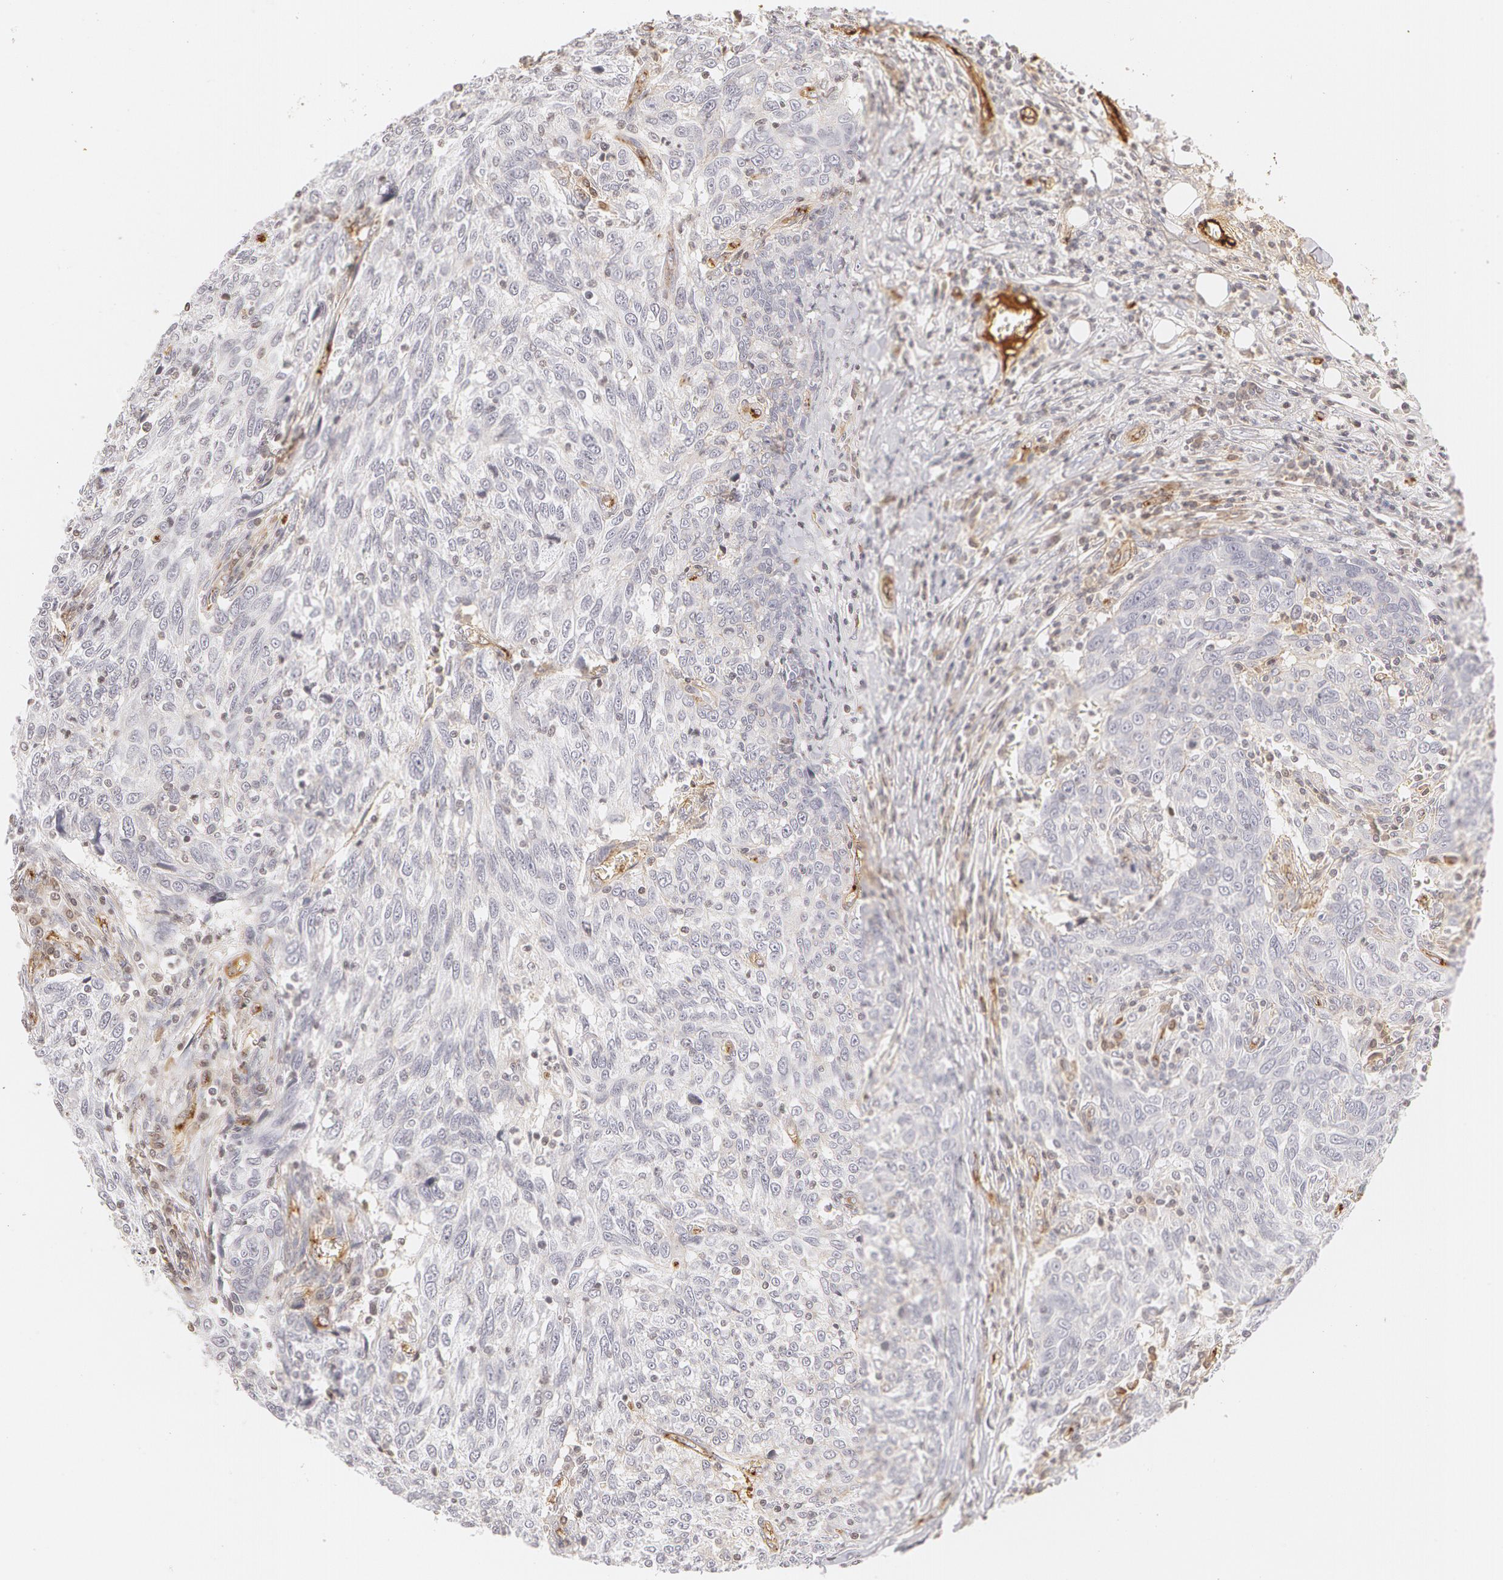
{"staining": {"intensity": "negative", "quantity": "none", "location": "none"}, "tissue": "breast cancer", "cell_type": "Tumor cells", "image_type": "cancer", "snomed": [{"axis": "morphology", "description": "Duct carcinoma"}, {"axis": "topography", "description": "Breast"}], "caption": "Intraductal carcinoma (breast) stained for a protein using immunohistochemistry (IHC) displays no expression tumor cells.", "gene": "VWF", "patient": {"sex": "female", "age": 50}}